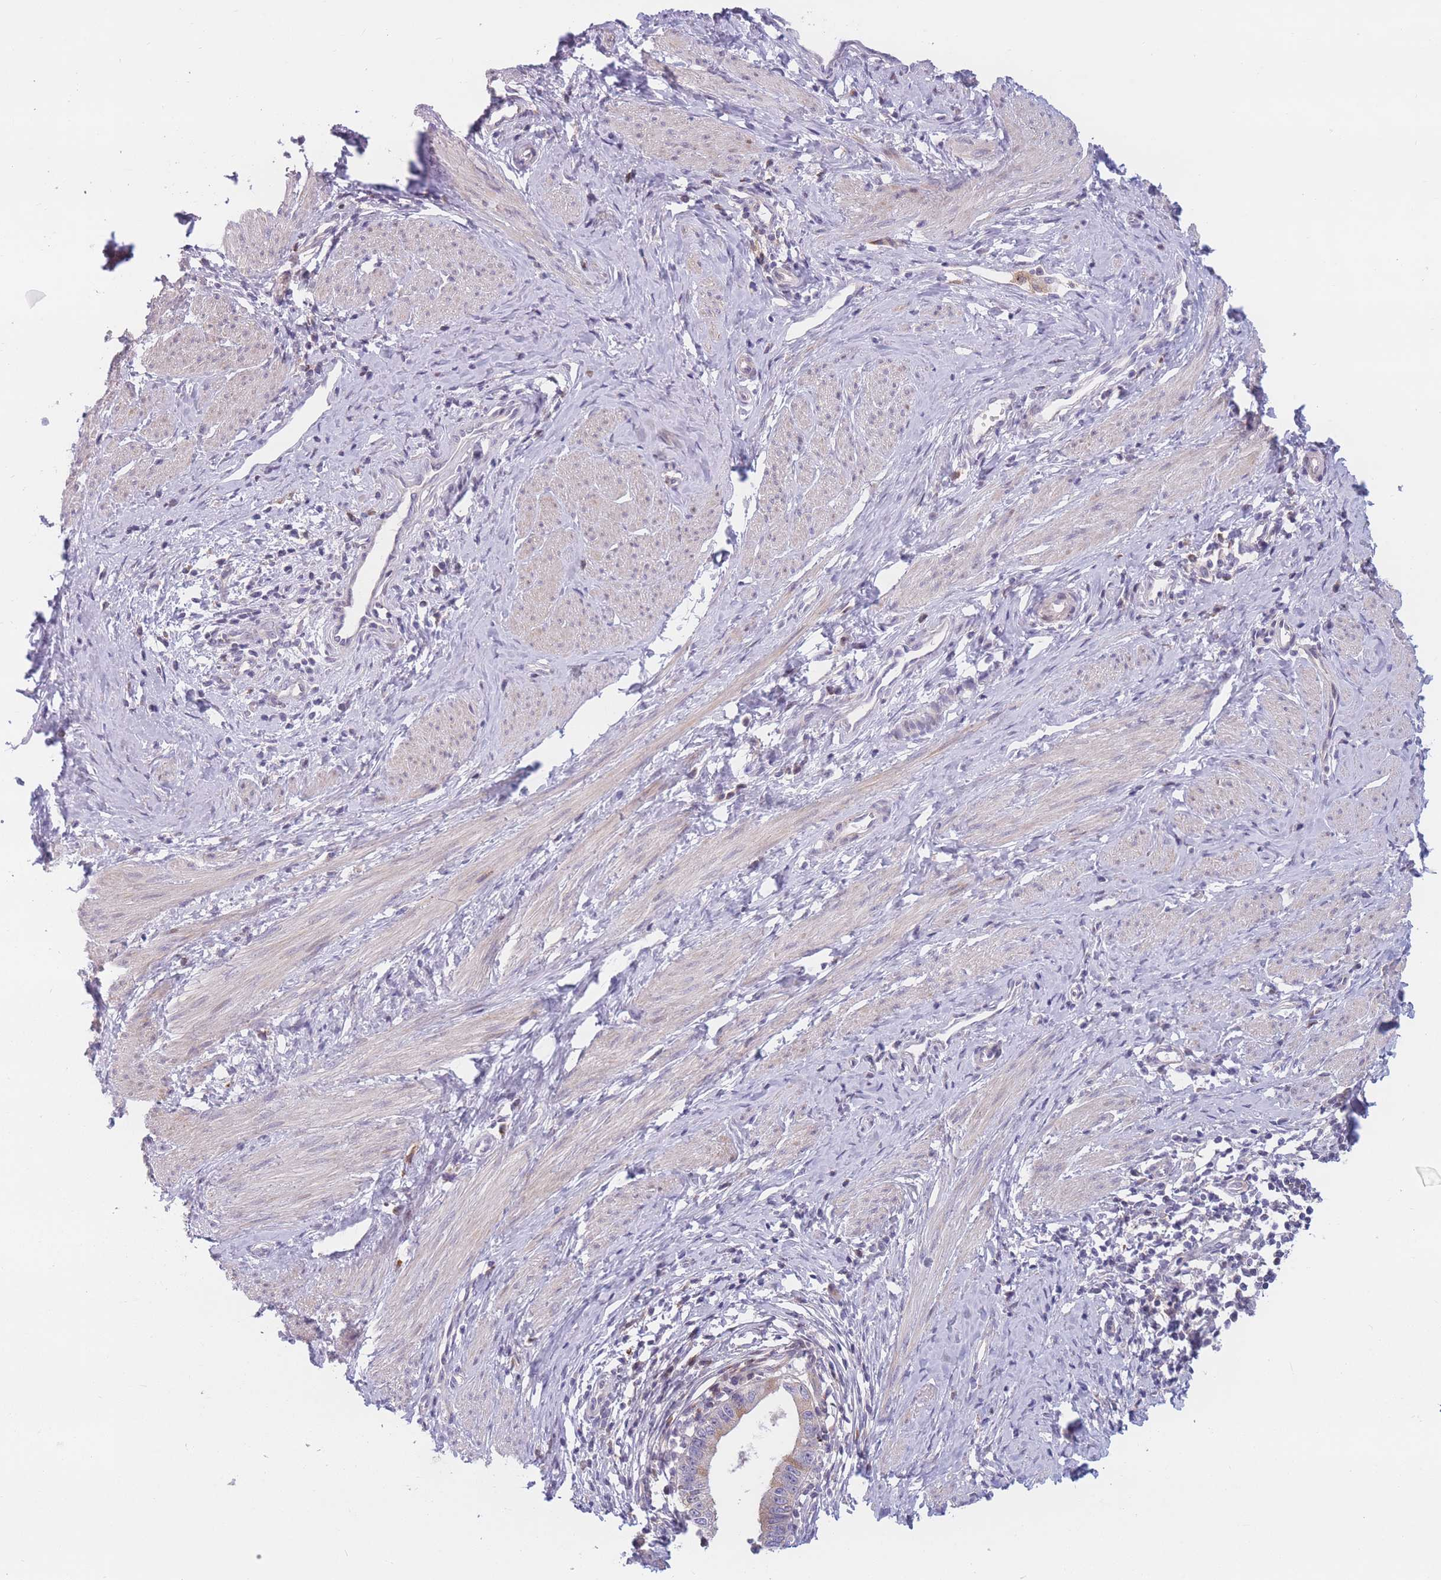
{"staining": {"intensity": "weak", "quantity": "<25%", "location": "cytoplasmic/membranous"}, "tissue": "cervical cancer", "cell_type": "Tumor cells", "image_type": "cancer", "snomed": [{"axis": "morphology", "description": "Adenocarcinoma, NOS"}, {"axis": "topography", "description": "Cervix"}], "caption": "This photomicrograph is of cervical adenocarcinoma stained with IHC to label a protein in brown with the nuclei are counter-stained blue. There is no positivity in tumor cells.", "gene": "PDE4A", "patient": {"sex": "female", "age": 36}}